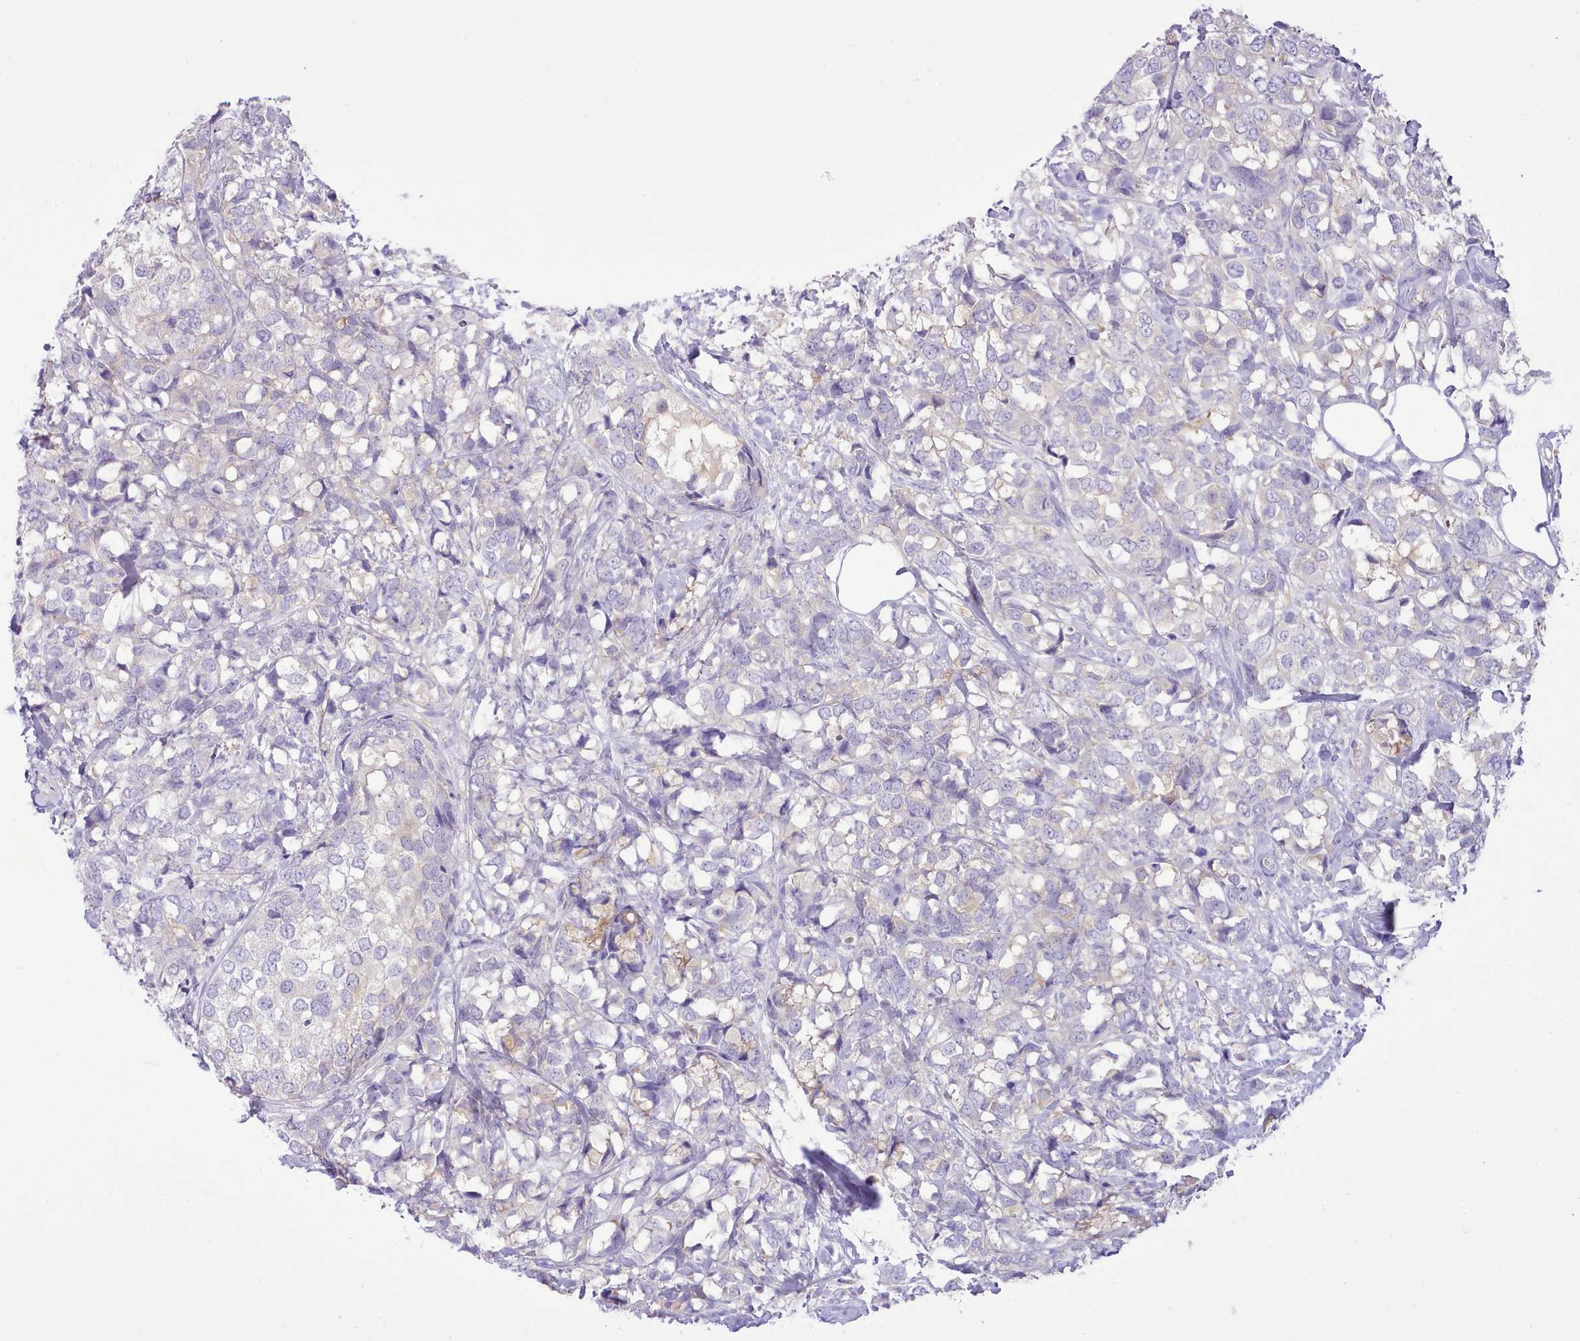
{"staining": {"intensity": "negative", "quantity": "none", "location": "none"}, "tissue": "breast cancer", "cell_type": "Tumor cells", "image_type": "cancer", "snomed": [{"axis": "morphology", "description": "Lobular carcinoma"}, {"axis": "topography", "description": "Breast"}], "caption": "High magnification brightfield microscopy of breast lobular carcinoma stained with DAB (3,3'-diaminobenzidine) (brown) and counterstained with hematoxylin (blue): tumor cells show no significant positivity. (DAB IHC, high magnification).", "gene": "MDFI", "patient": {"sex": "female", "age": 59}}